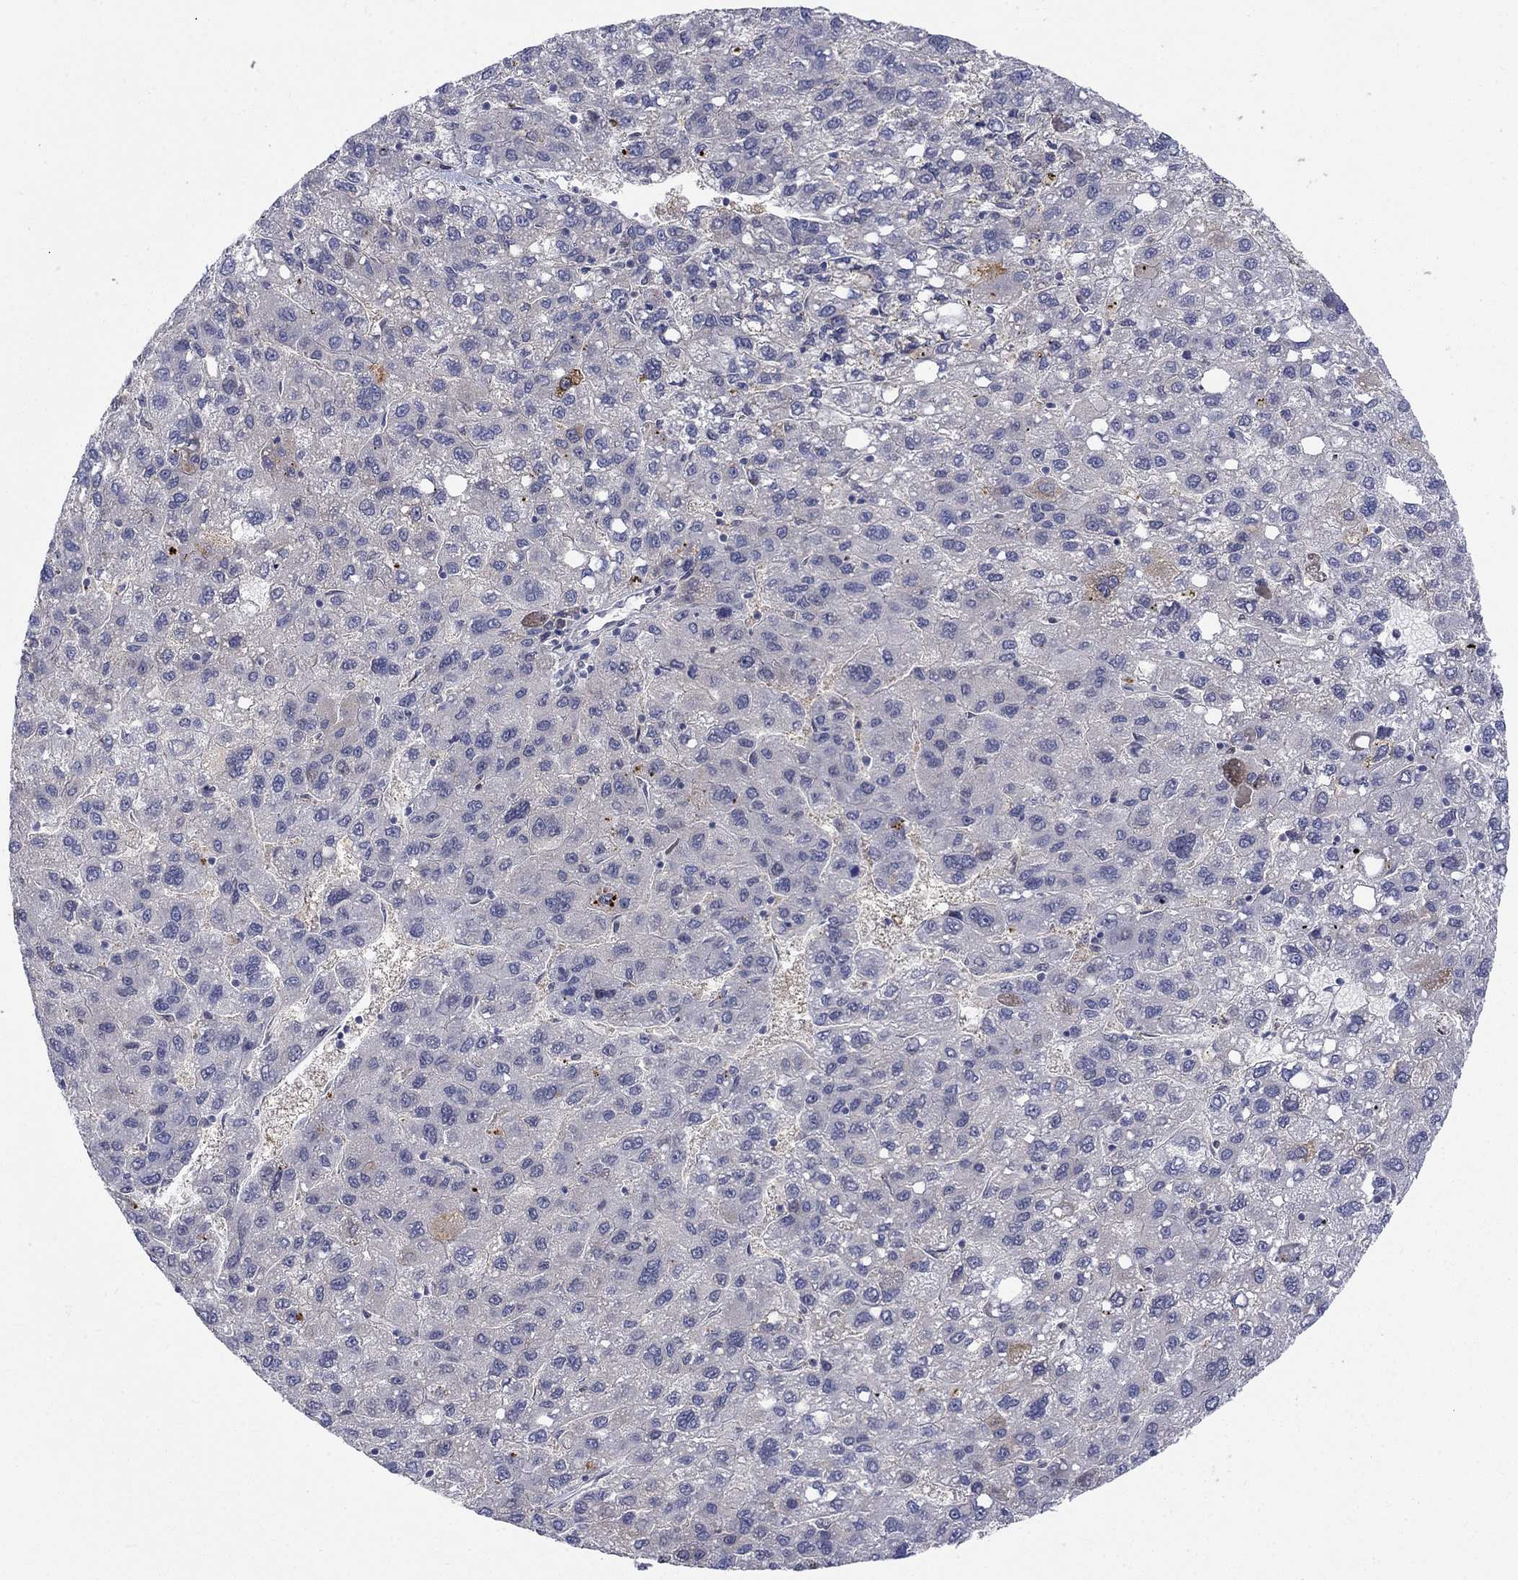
{"staining": {"intensity": "negative", "quantity": "none", "location": "none"}, "tissue": "liver cancer", "cell_type": "Tumor cells", "image_type": "cancer", "snomed": [{"axis": "morphology", "description": "Carcinoma, Hepatocellular, NOS"}, {"axis": "topography", "description": "Liver"}], "caption": "Liver cancer (hepatocellular carcinoma) was stained to show a protein in brown. There is no significant expression in tumor cells.", "gene": "EGFLAM", "patient": {"sex": "female", "age": 82}}